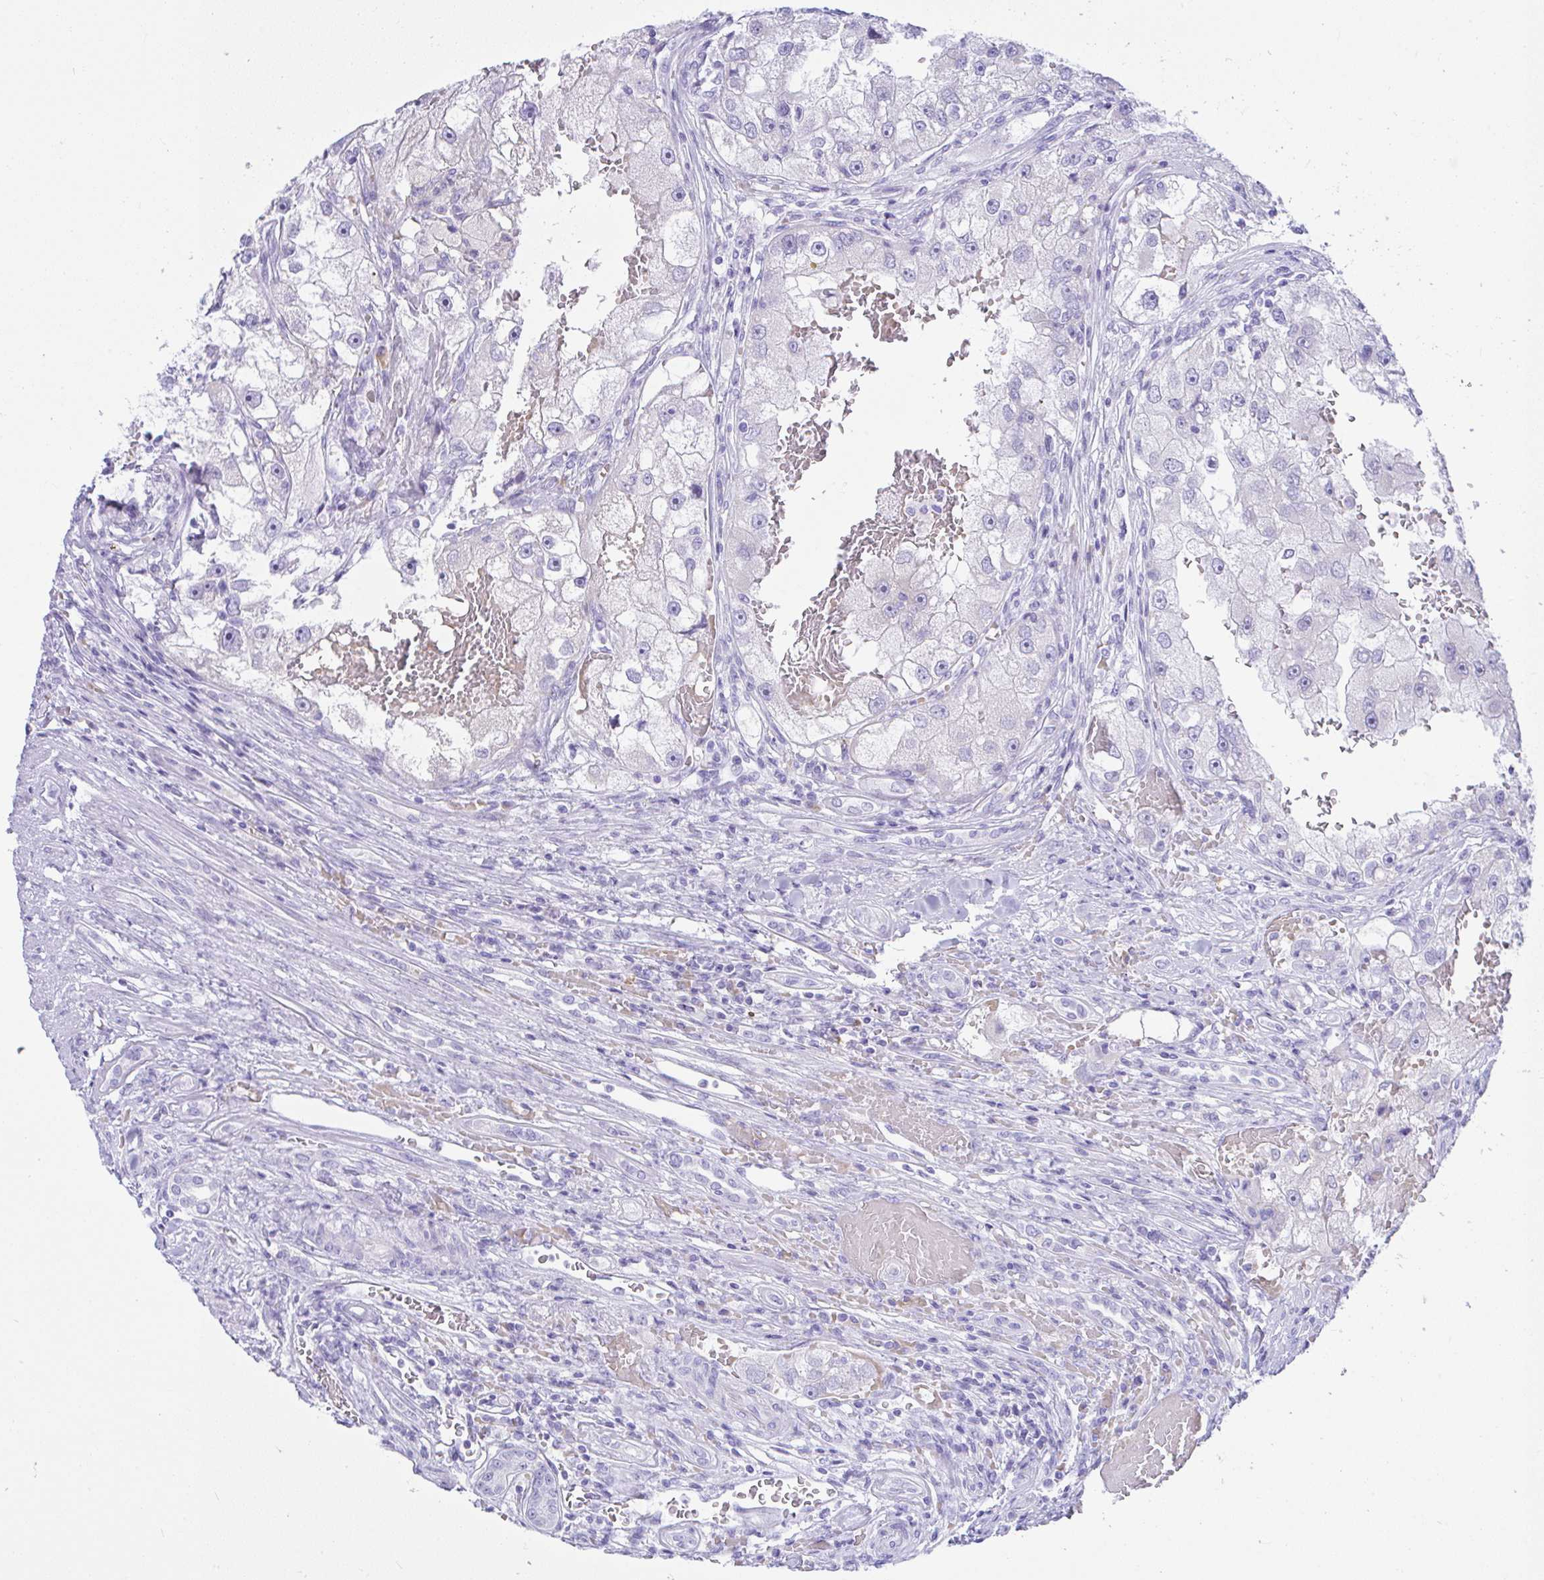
{"staining": {"intensity": "negative", "quantity": "none", "location": "none"}, "tissue": "renal cancer", "cell_type": "Tumor cells", "image_type": "cancer", "snomed": [{"axis": "morphology", "description": "Adenocarcinoma, NOS"}, {"axis": "topography", "description": "Kidney"}], "caption": "The micrograph exhibits no significant staining in tumor cells of renal cancer.", "gene": "SEL1L2", "patient": {"sex": "male", "age": 63}}